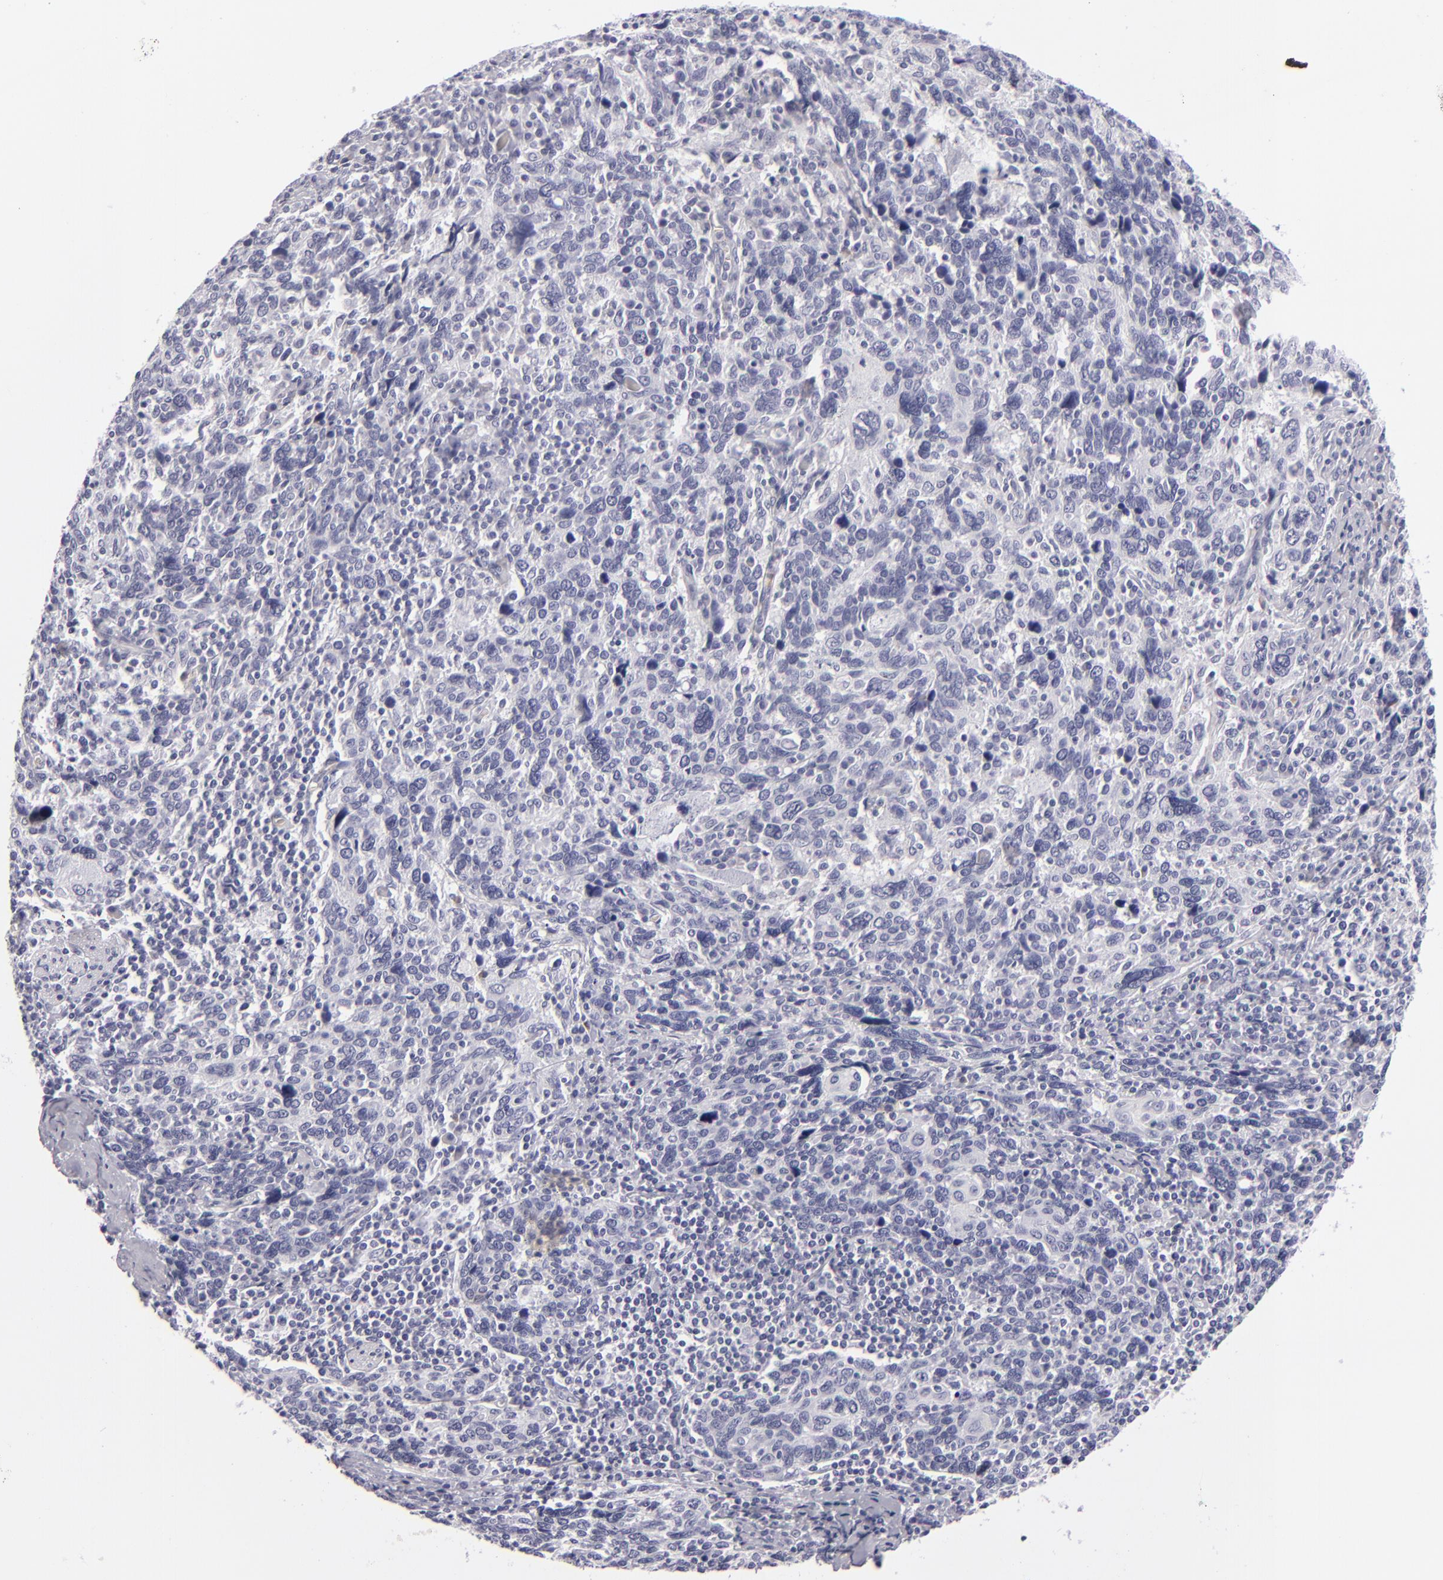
{"staining": {"intensity": "negative", "quantity": "none", "location": "none"}, "tissue": "cervical cancer", "cell_type": "Tumor cells", "image_type": "cancer", "snomed": [{"axis": "morphology", "description": "Squamous cell carcinoma, NOS"}, {"axis": "topography", "description": "Cervix"}], "caption": "Immunohistochemistry (IHC) of cervical cancer displays no positivity in tumor cells.", "gene": "F13A1", "patient": {"sex": "female", "age": 41}}